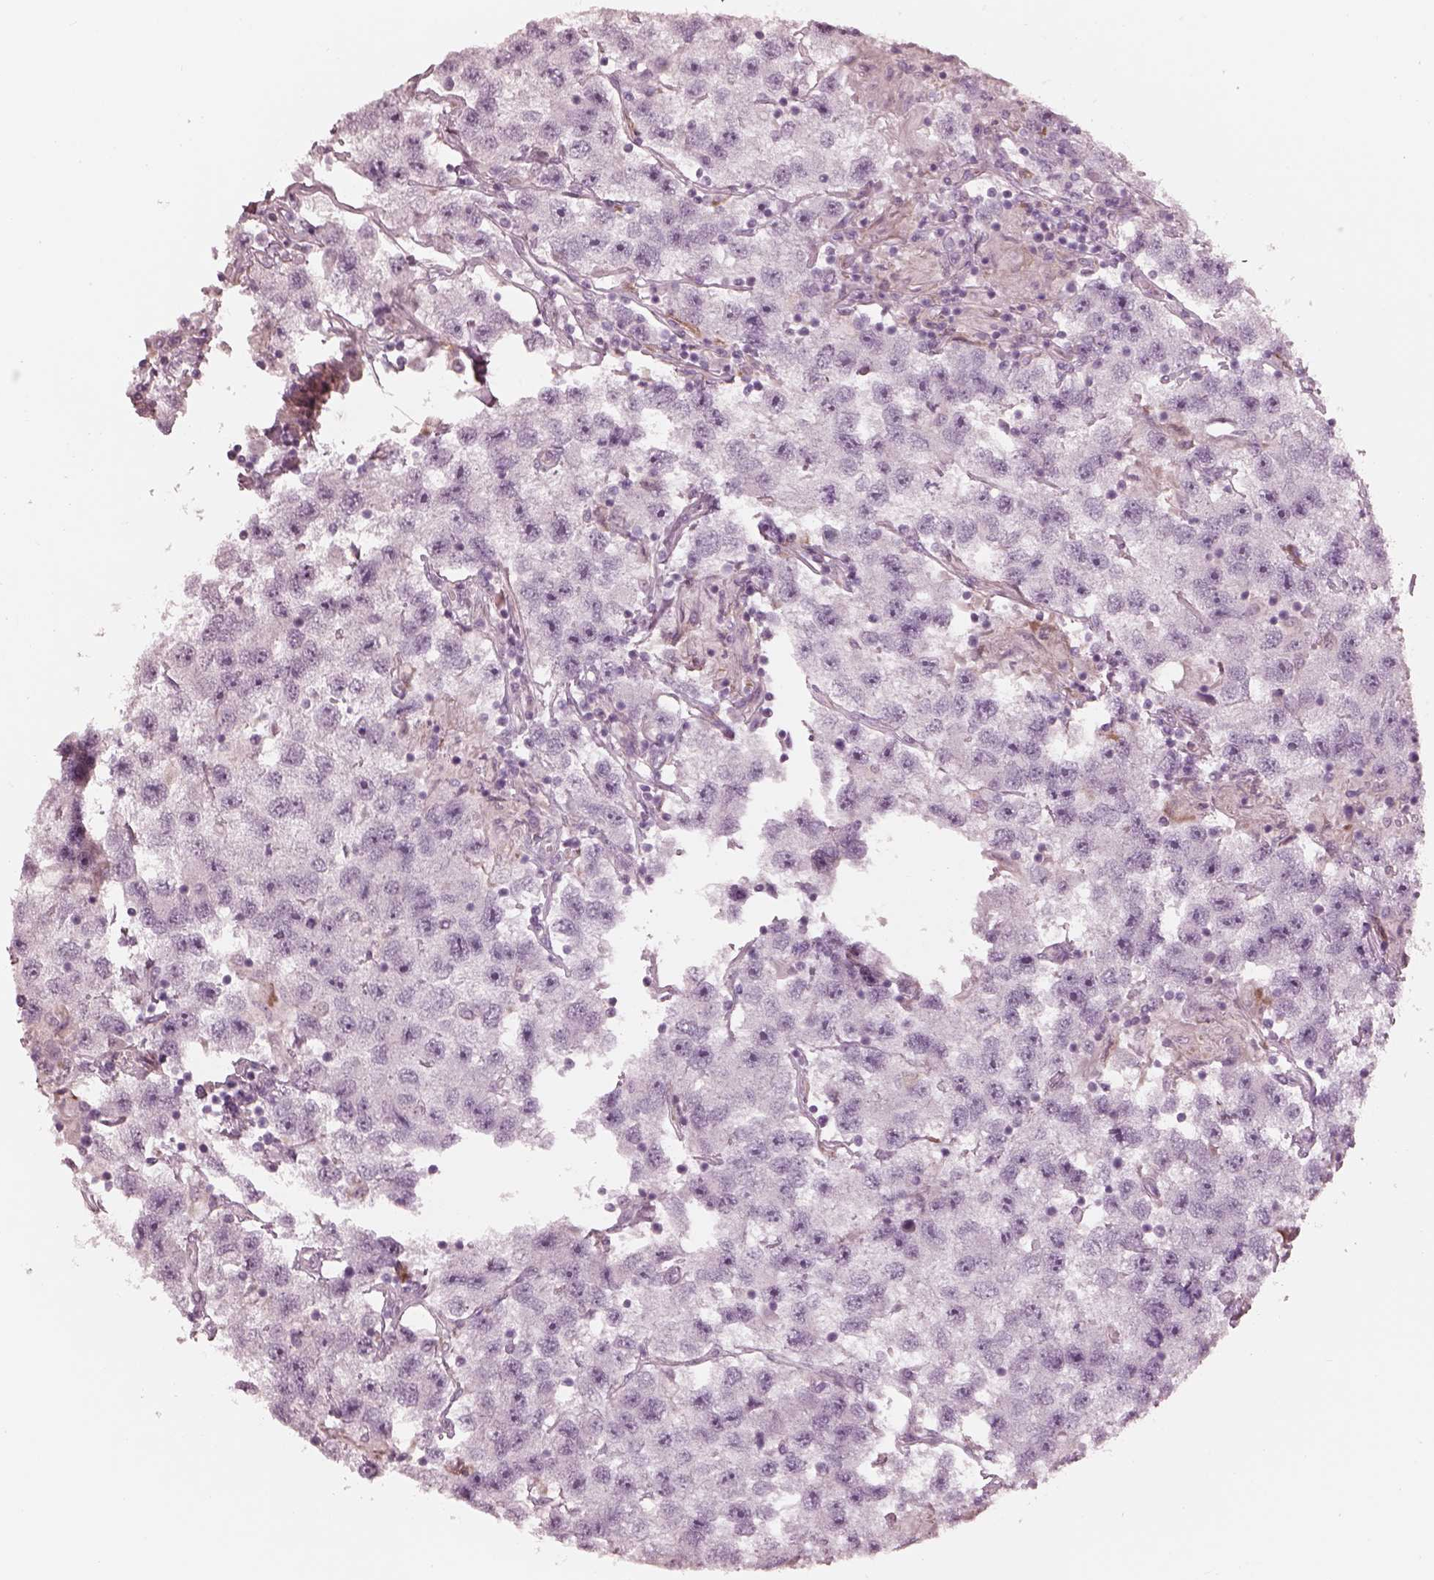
{"staining": {"intensity": "negative", "quantity": "none", "location": "none"}, "tissue": "testis cancer", "cell_type": "Tumor cells", "image_type": "cancer", "snomed": [{"axis": "morphology", "description": "Seminoma, NOS"}, {"axis": "topography", "description": "Testis"}], "caption": "Seminoma (testis) stained for a protein using immunohistochemistry (IHC) exhibits no expression tumor cells.", "gene": "CADM2", "patient": {"sex": "male", "age": 26}}